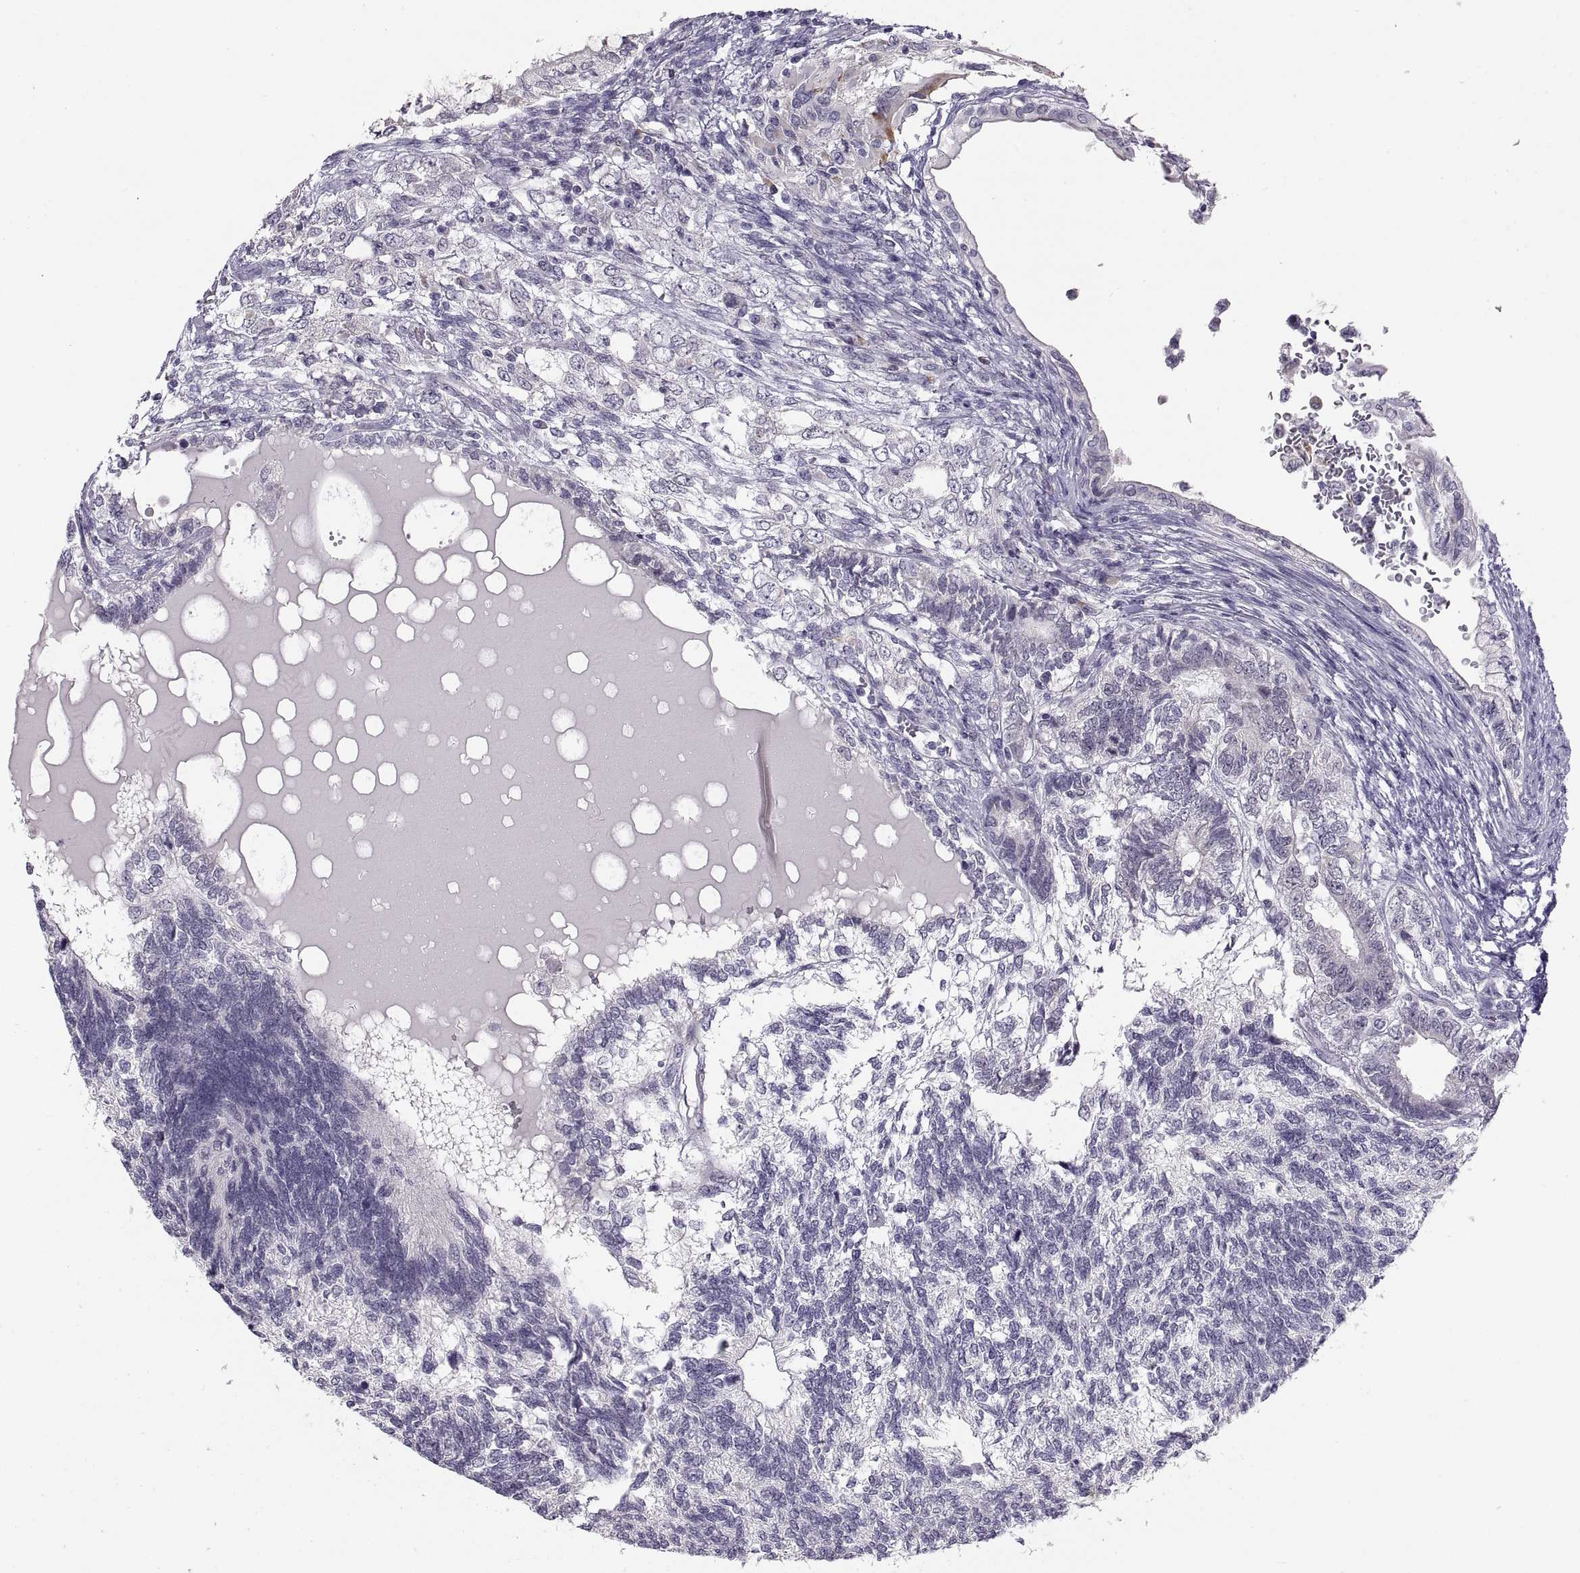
{"staining": {"intensity": "negative", "quantity": "none", "location": "none"}, "tissue": "testis cancer", "cell_type": "Tumor cells", "image_type": "cancer", "snomed": [{"axis": "morphology", "description": "Seminoma, NOS"}, {"axis": "morphology", "description": "Carcinoma, Embryonal, NOS"}, {"axis": "topography", "description": "Testis"}], "caption": "Immunohistochemistry (IHC) of human testis cancer shows no staining in tumor cells.", "gene": "MAGEB18", "patient": {"sex": "male", "age": 41}}